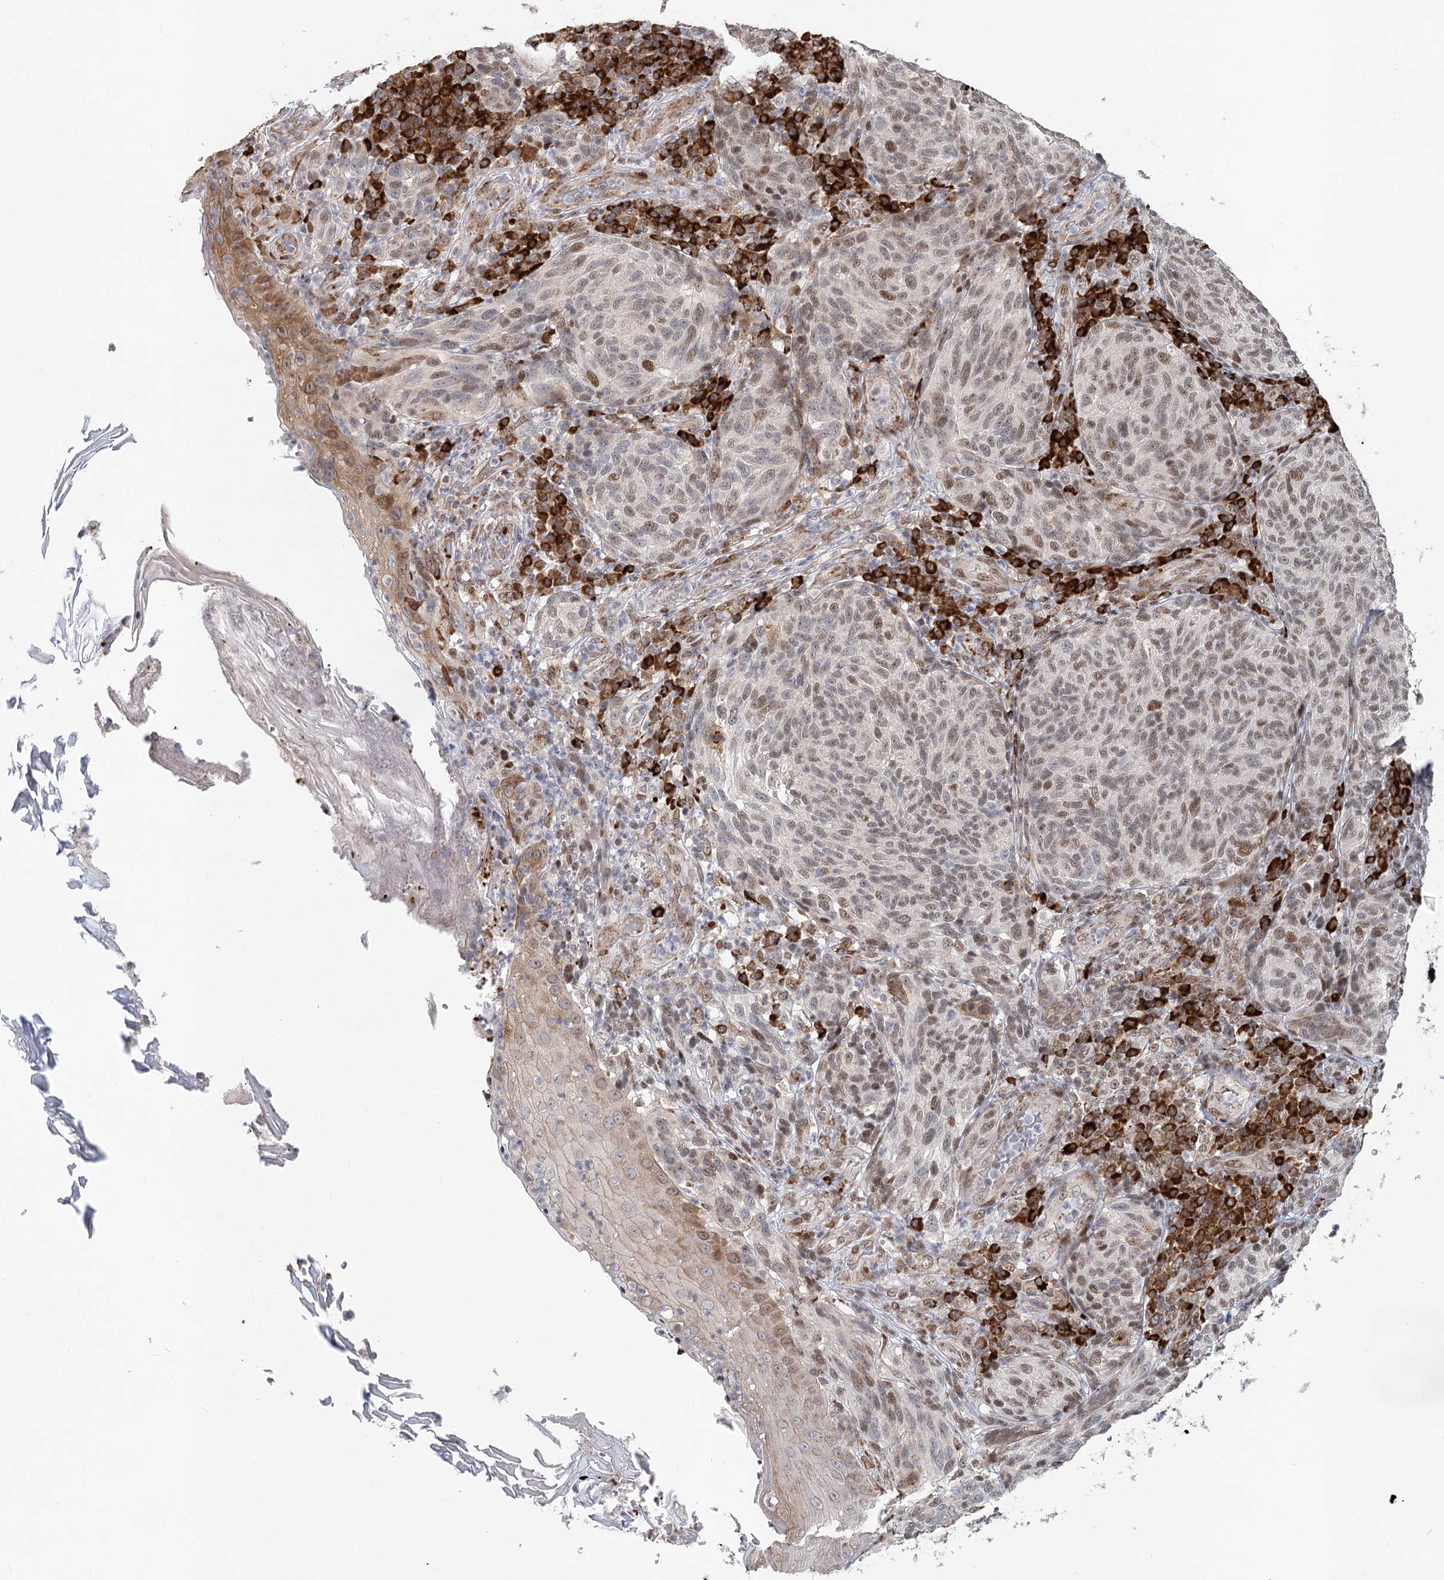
{"staining": {"intensity": "moderate", "quantity": ">75%", "location": "nuclear"}, "tissue": "melanoma", "cell_type": "Tumor cells", "image_type": "cancer", "snomed": [{"axis": "morphology", "description": "Malignant melanoma, NOS"}, {"axis": "topography", "description": "Skin"}], "caption": "Melanoma was stained to show a protein in brown. There is medium levels of moderate nuclear positivity in approximately >75% of tumor cells.", "gene": "BNIP5", "patient": {"sex": "female", "age": 73}}